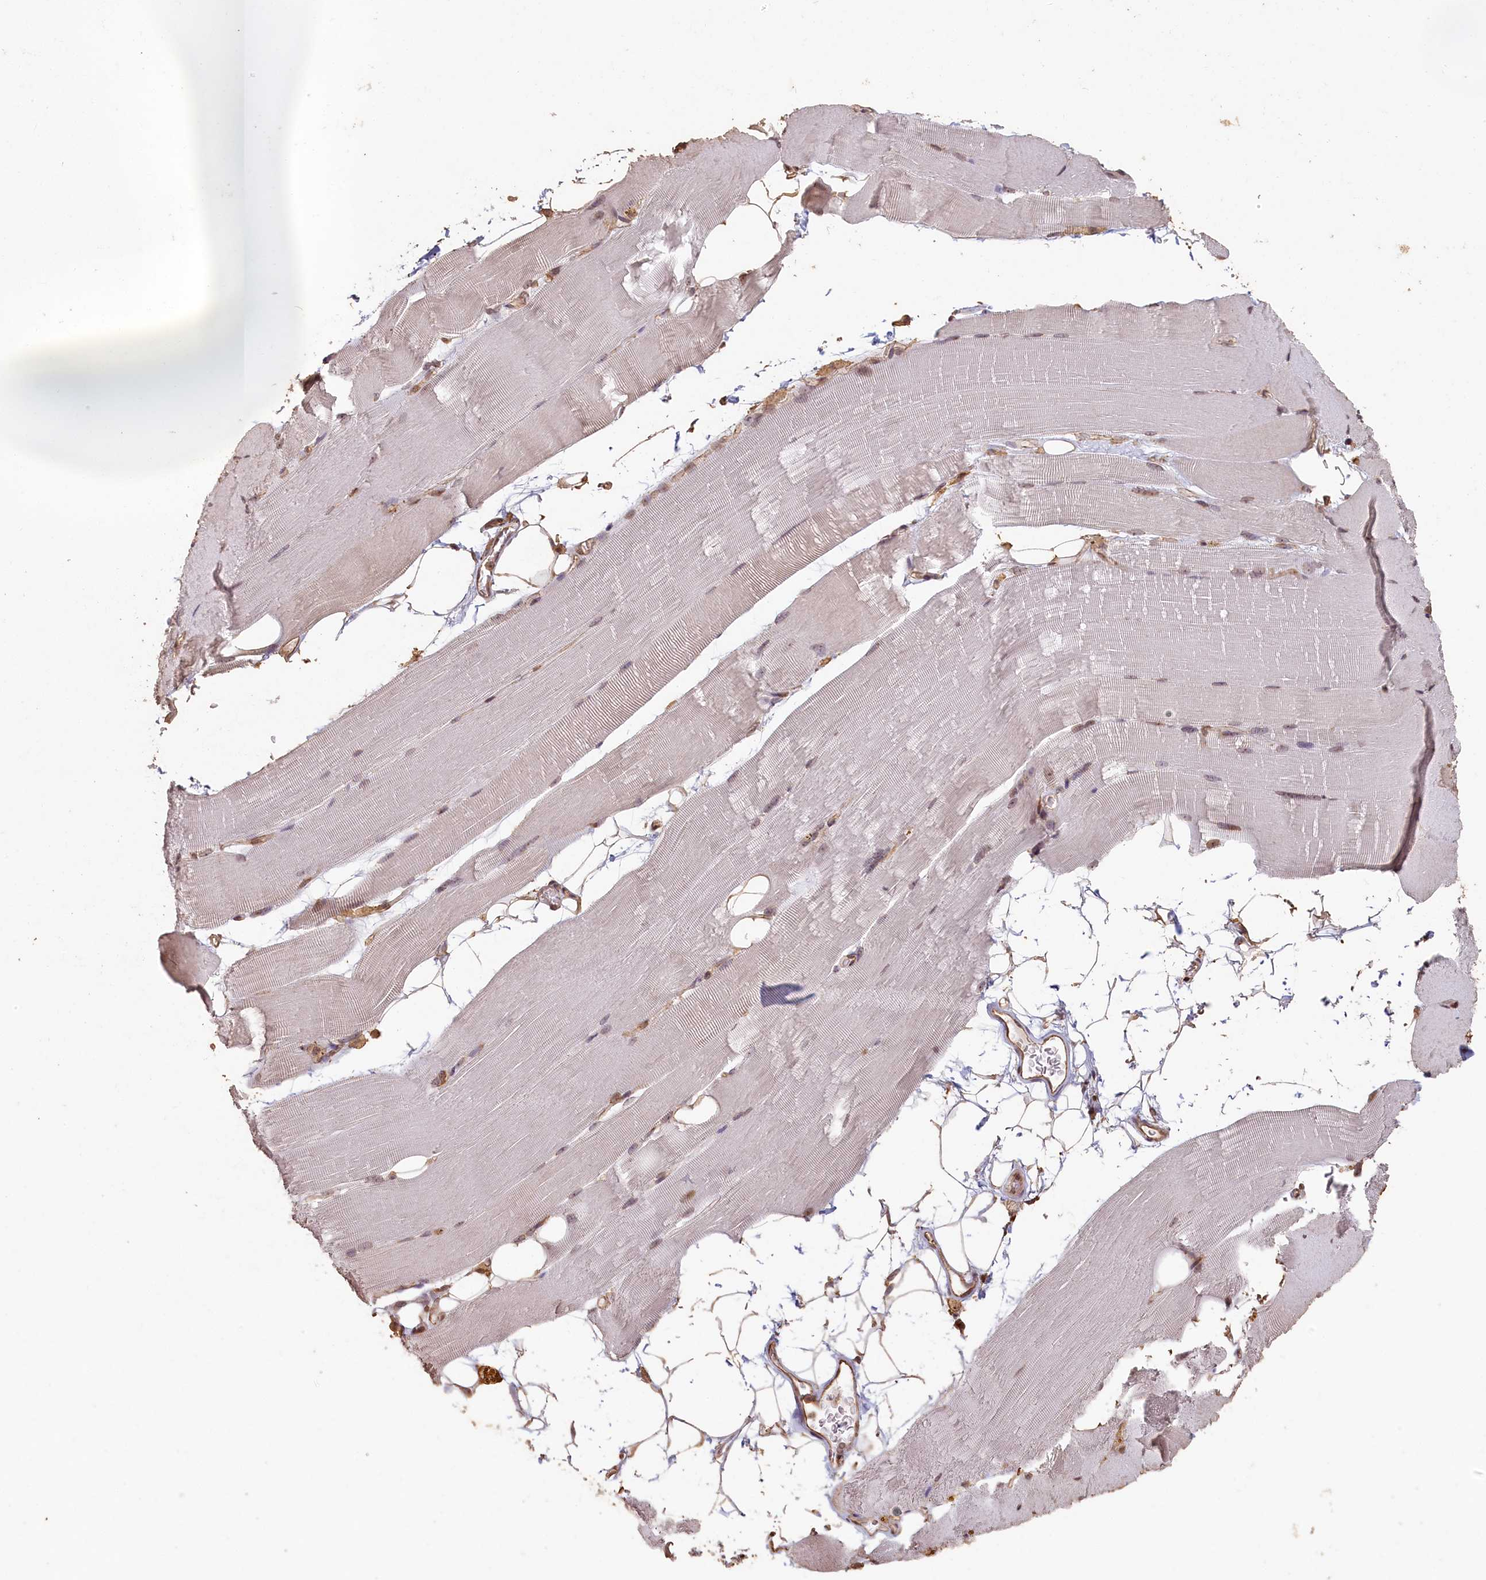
{"staining": {"intensity": "weak", "quantity": "25%-75%", "location": "nuclear"}, "tissue": "skeletal muscle", "cell_type": "Myocytes", "image_type": "normal", "snomed": [{"axis": "morphology", "description": "Normal tissue, NOS"}, {"axis": "topography", "description": "Skeletal muscle"}, {"axis": "topography", "description": "Parathyroid gland"}], "caption": "High-power microscopy captured an immunohistochemistry image of unremarkable skeletal muscle, revealing weak nuclear positivity in about 25%-75% of myocytes. Immunohistochemistry (ihc) stains the protein in brown and the nuclei are stained blue.", "gene": "MADD", "patient": {"sex": "female", "age": 37}}